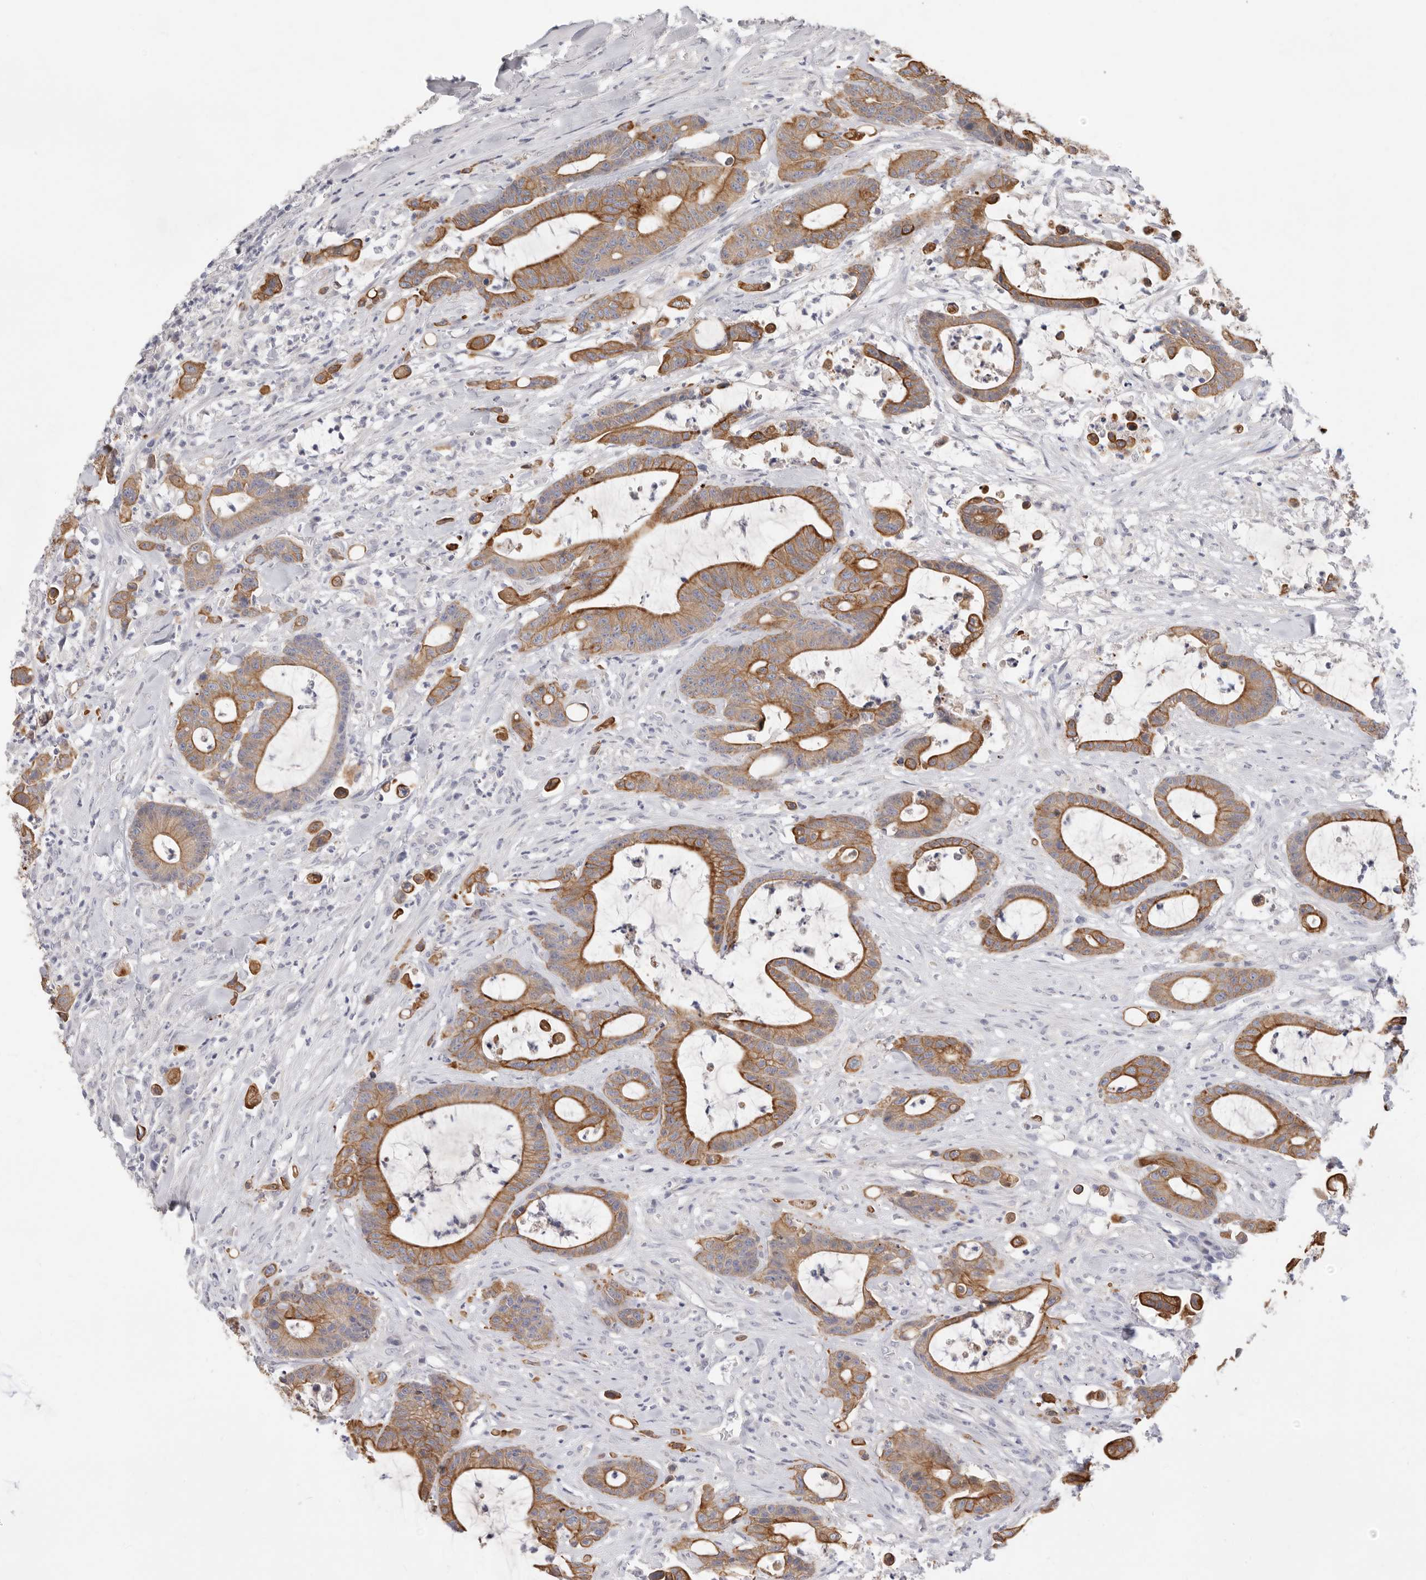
{"staining": {"intensity": "strong", "quantity": ">75%", "location": "cytoplasmic/membranous"}, "tissue": "colorectal cancer", "cell_type": "Tumor cells", "image_type": "cancer", "snomed": [{"axis": "morphology", "description": "Adenocarcinoma, NOS"}, {"axis": "topography", "description": "Colon"}], "caption": "Strong cytoplasmic/membranous positivity for a protein is identified in approximately >75% of tumor cells of adenocarcinoma (colorectal) using immunohistochemistry.", "gene": "USH1C", "patient": {"sex": "female", "age": 84}}